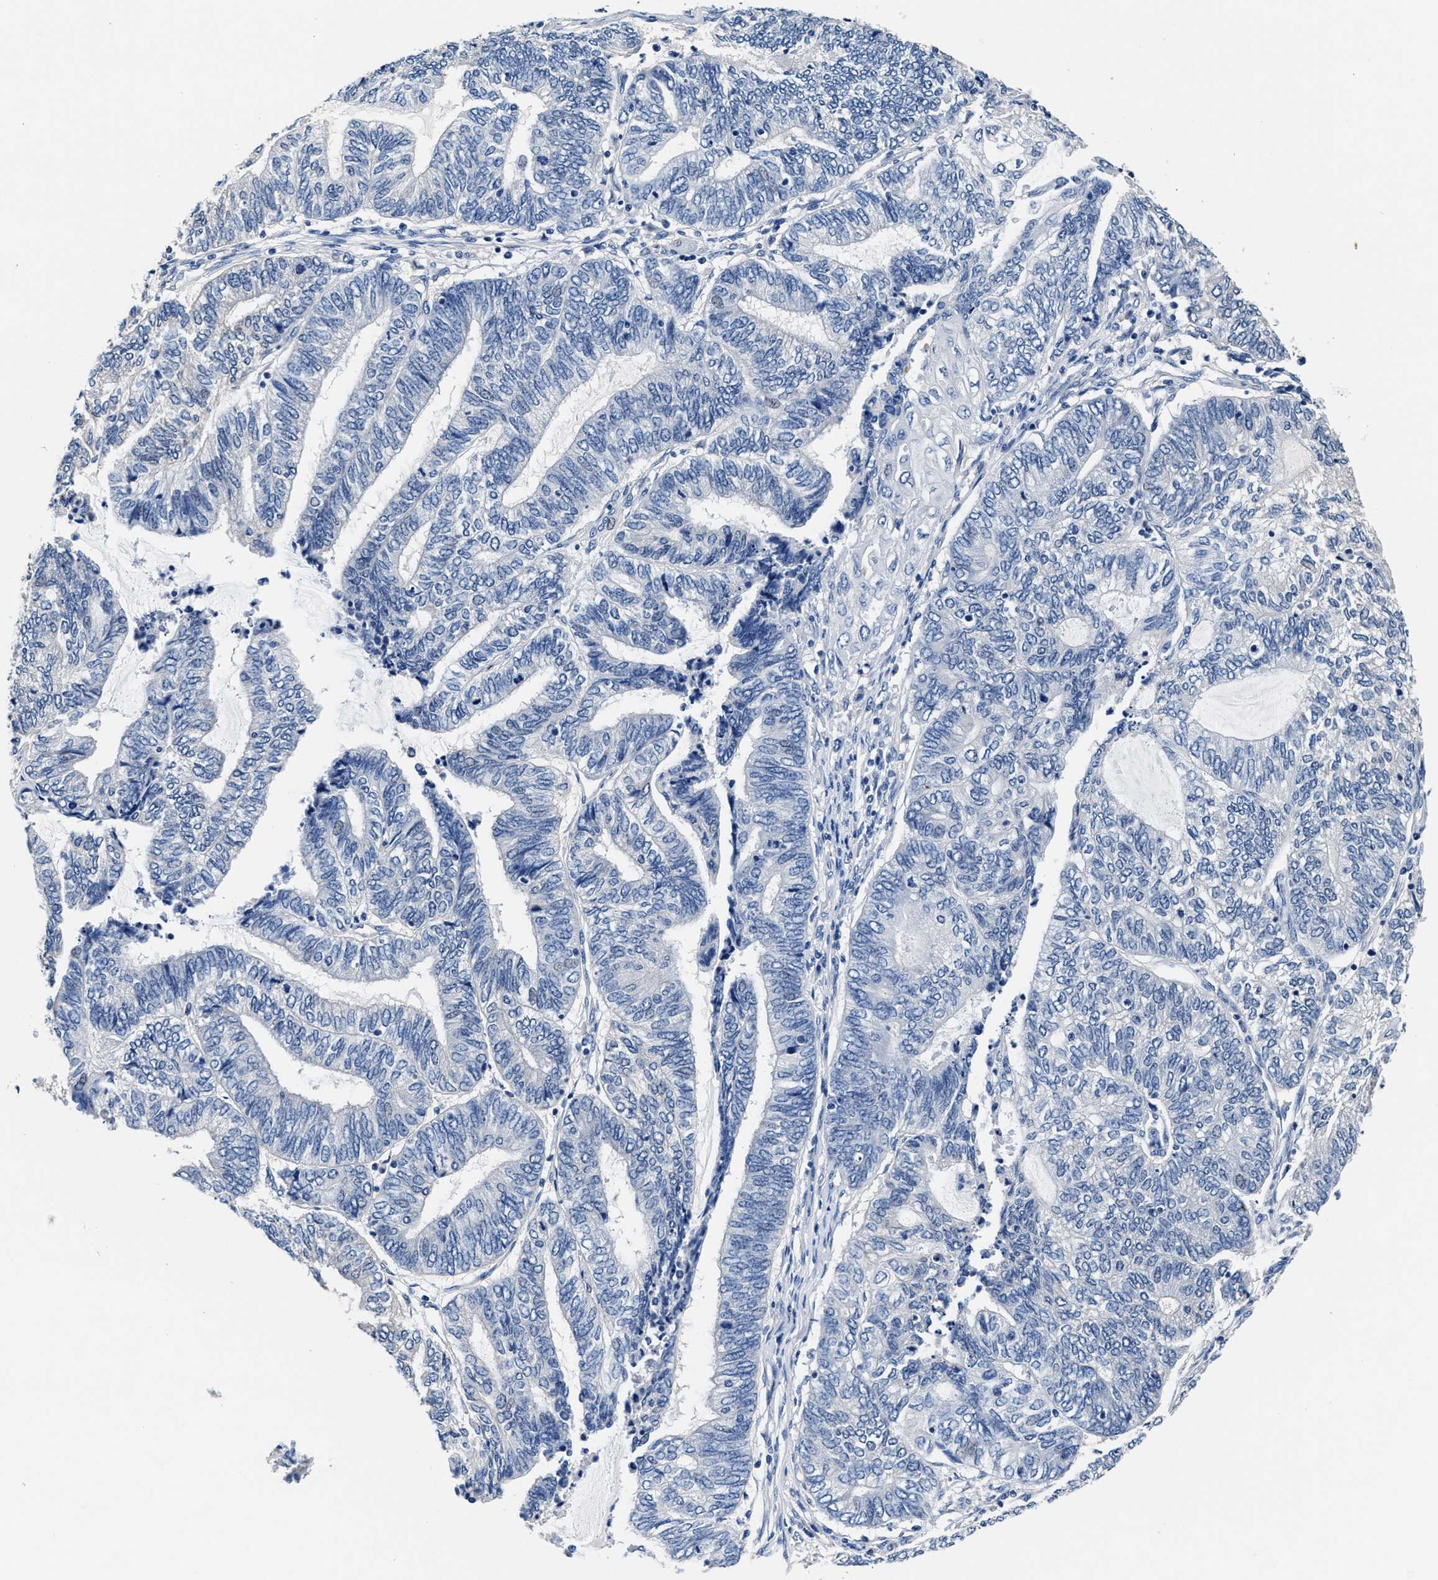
{"staining": {"intensity": "negative", "quantity": "none", "location": "none"}, "tissue": "endometrial cancer", "cell_type": "Tumor cells", "image_type": "cancer", "snomed": [{"axis": "morphology", "description": "Adenocarcinoma, NOS"}, {"axis": "topography", "description": "Uterus"}, {"axis": "topography", "description": "Endometrium"}], "caption": "The IHC histopathology image has no significant positivity in tumor cells of endometrial adenocarcinoma tissue.", "gene": "GSTM1", "patient": {"sex": "female", "age": 70}}